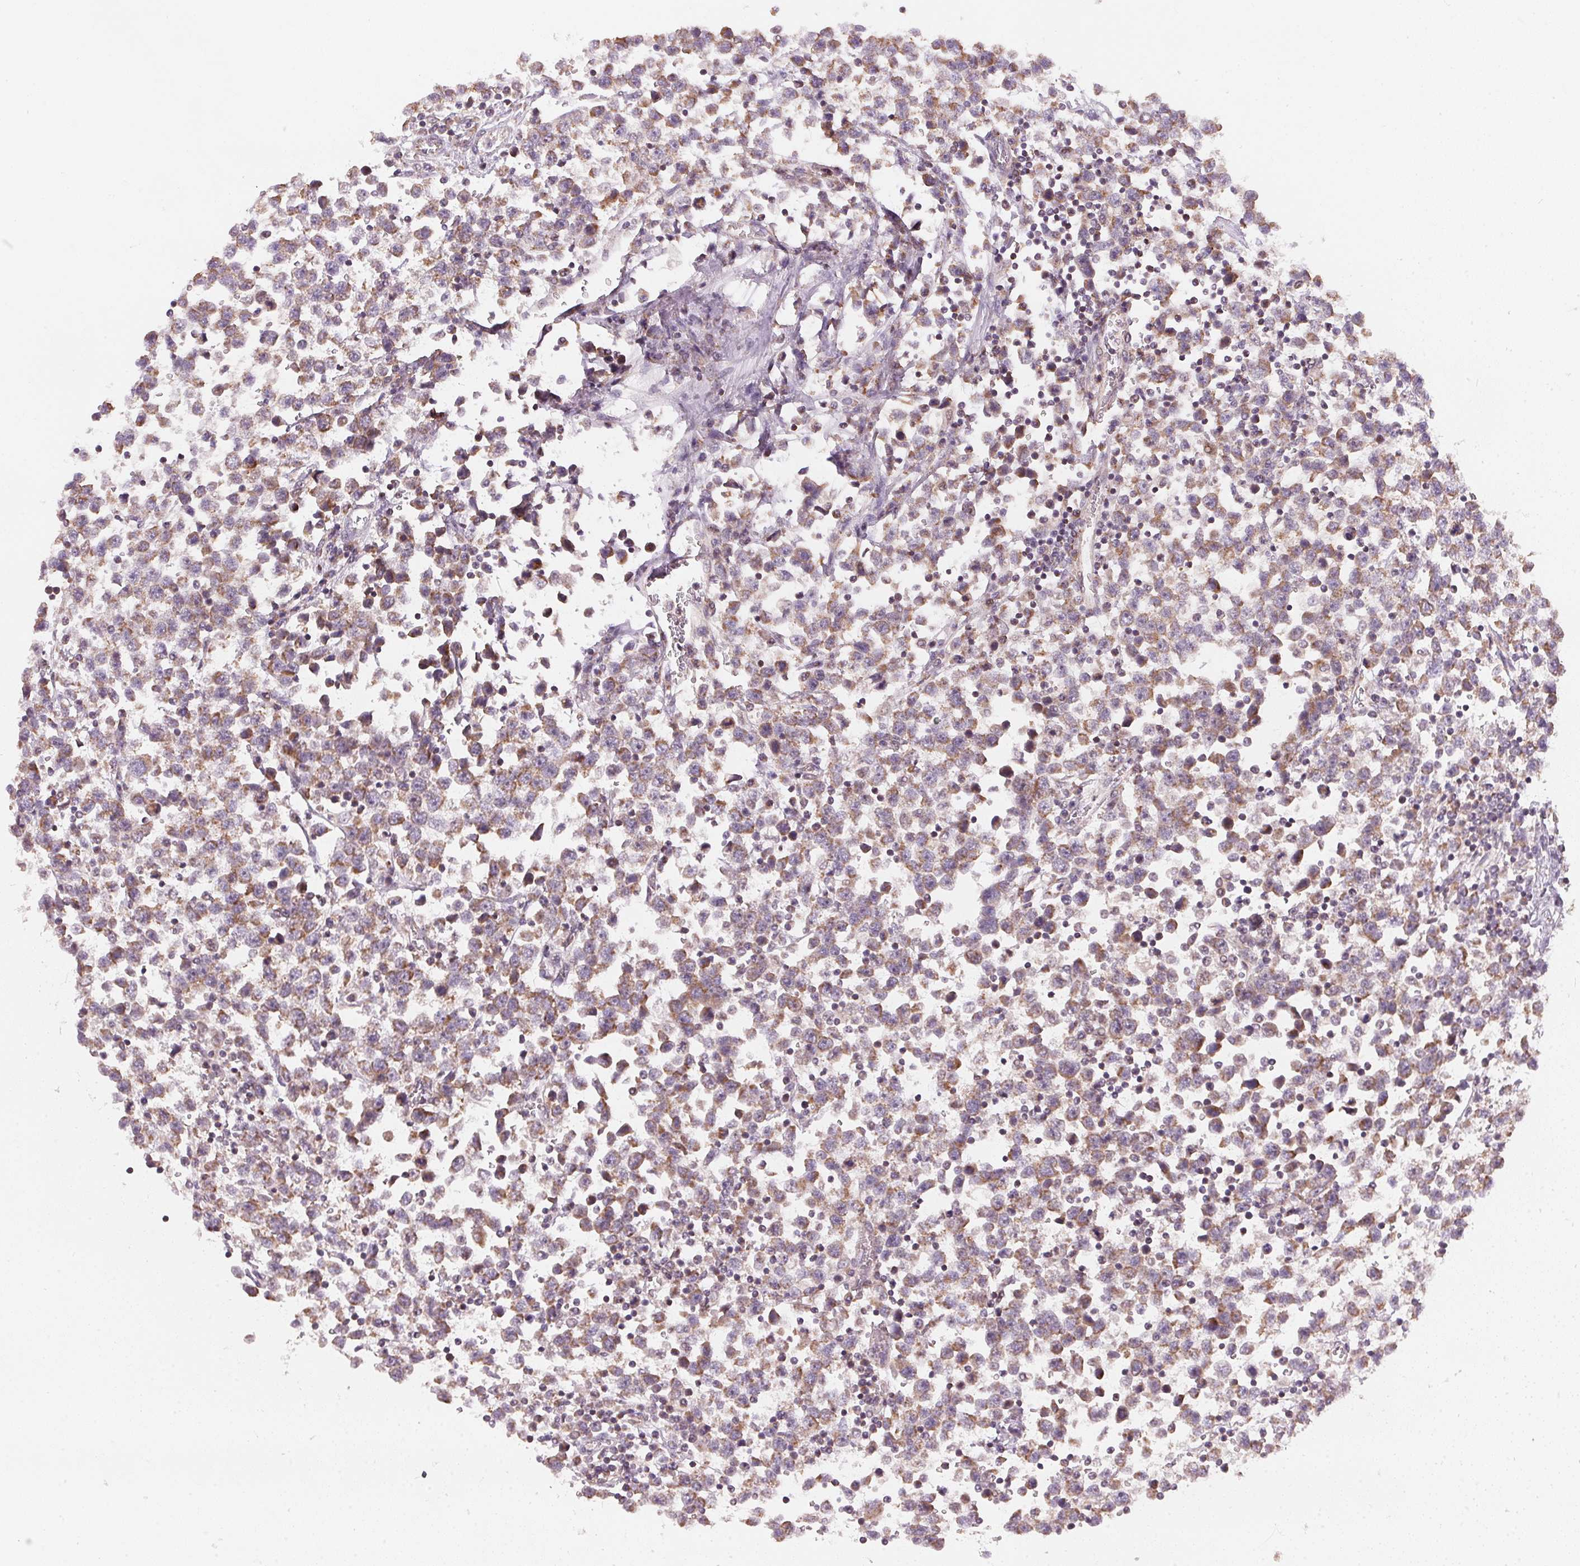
{"staining": {"intensity": "weak", "quantity": ">75%", "location": "cytoplasmic/membranous"}, "tissue": "testis cancer", "cell_type": "Tumor cells", "image_type": "cancer", "snomed": [{"axis": "morphology", "description": "Seminoma, NOS"}, {"axis": "topography", "description": "Testis"}], "caption": "Immunohistochemistry (IHC) photomicrograph of human testis cancer (seminoma) stained for a protein (brown), which demonstrates low levels of weak cytoplasmic/membranous positivity in approximately >75% of tumor cells.", "gene": "COQ7", "patient": {"sex": "male", "age": 34}}